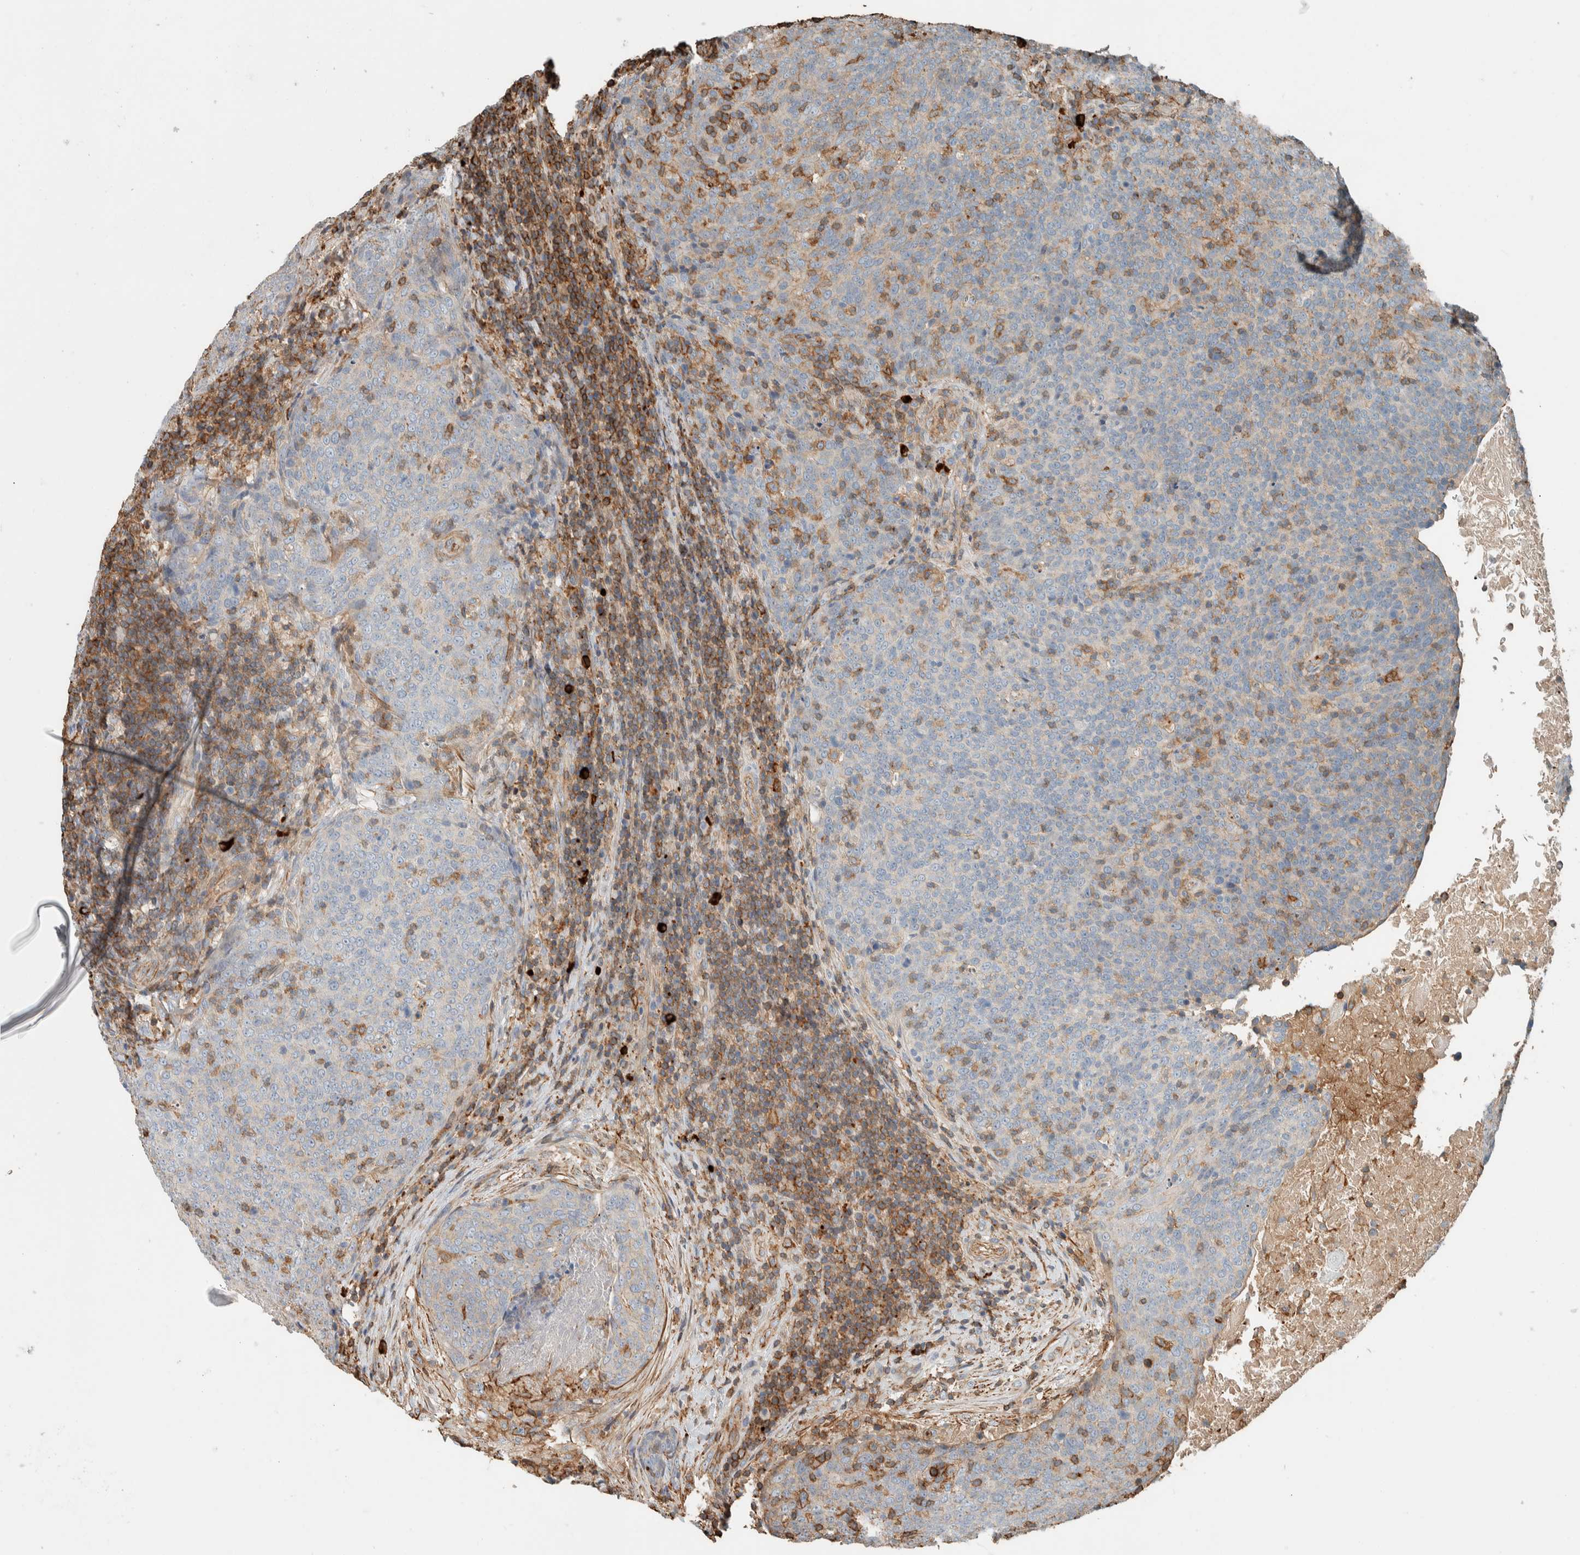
{"staining": {"intensity": "negative", "quantity": "none", "location": "none"}, "tissue": "head and neck cancer", "cell_type": "Tumor cells", "image_type": "cancer", "snomed": [{"axis": "morphology", "description": "Squamous cell carcinoma, NOS"}, {"axis": "morphology", "description": "Squamous cell carcinoma, metastatic, NOS"}, {"axis": "topography", "description": "Lymph node"}, {"axis": "topography", "description": "Head-Neck"}], "caption": "DAB (3,3'-diaminobenzidine) immunohistochemical staining of human head and neck cancer shows no significant staining in tumor cells.", "gene": "CTBP2", "patient": {"sex": "male", "age": 62}}